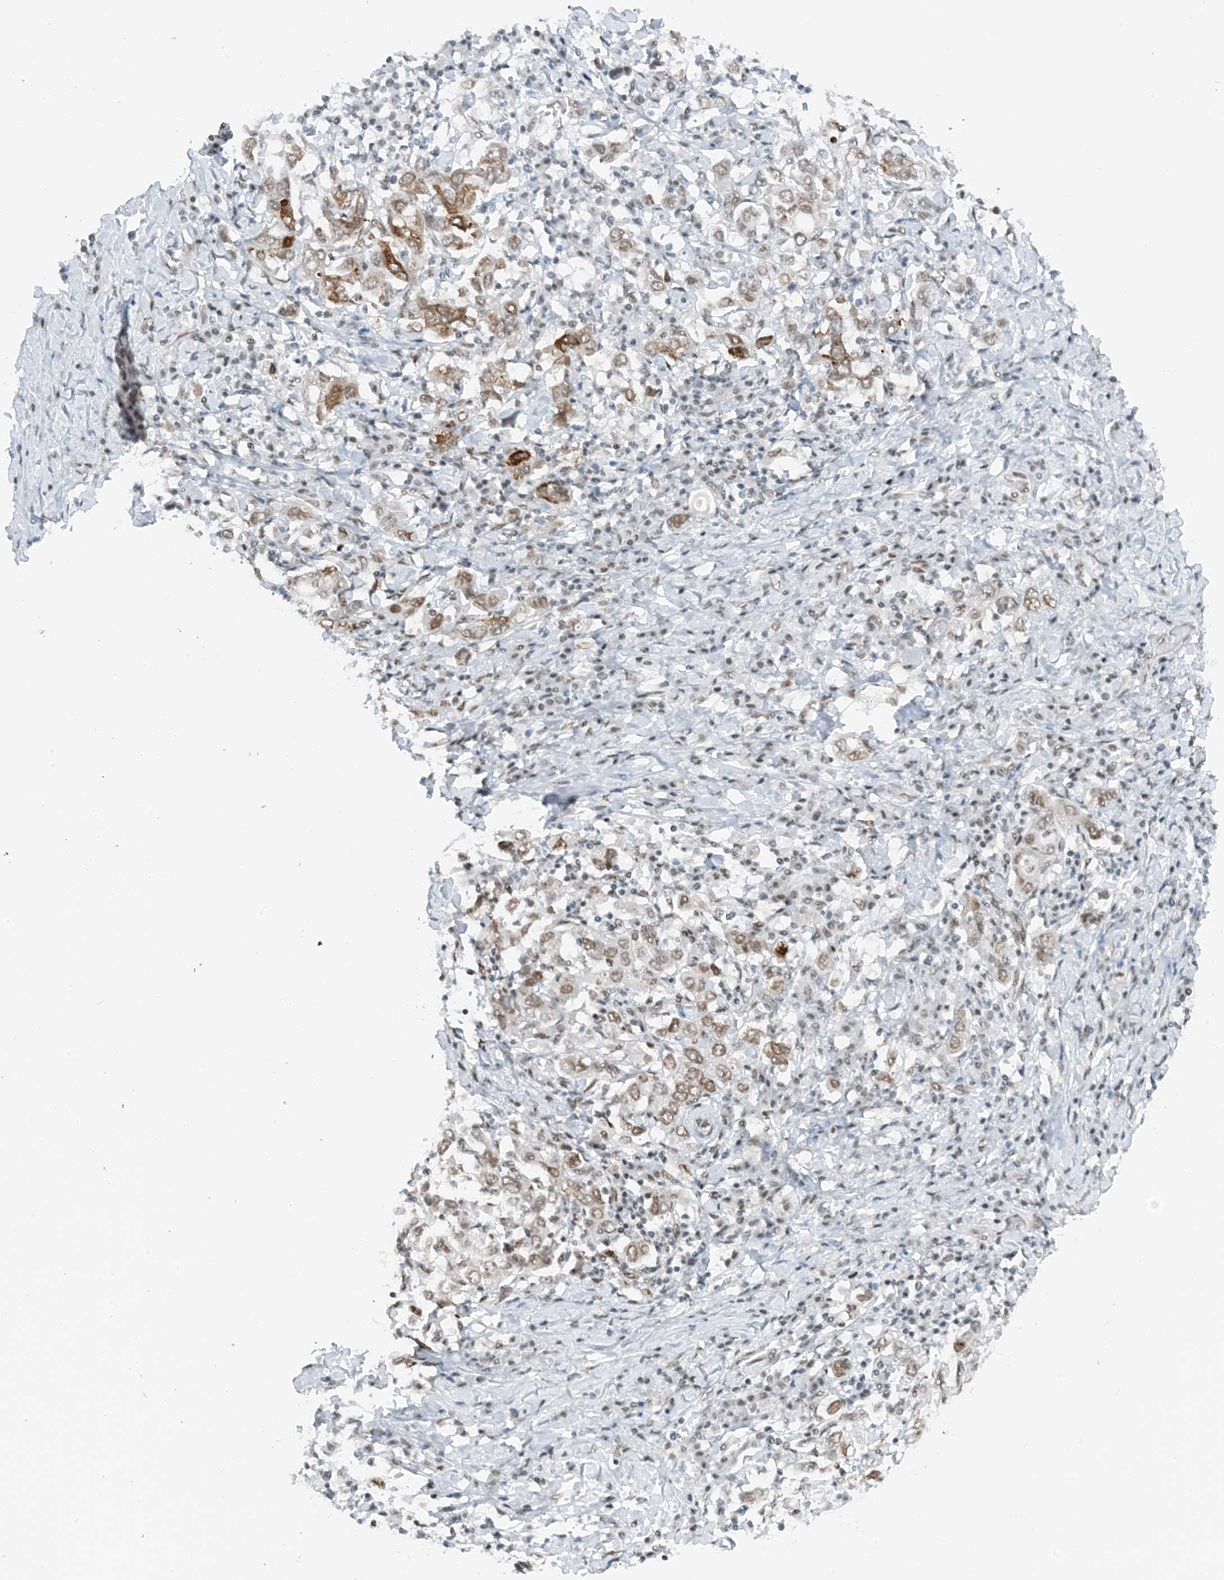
{"staining": {"intensity": "moderate", "quantity": ">75%", "location": "cytoplasmic/membranous,nuclear"}, "tissue": "stomach cancer", "cell_type": "Tumor cells", "image_type": "cancer", "snomed": [{"axis": "morphology", "description": "Adenocarcinoma, NOS"}, {"axis": "topography", "description": "Stomach, upper"}], "caption": "Immunohistochemical staining of stomach cancer (adenocarcinoma) exhibits medium levels of moderate cytoplasmic/membranous and nuclear positivity in about >75% of tumor cells.", "gene": "ZNF500", "patient": {"sex": "male", "age": 62}}